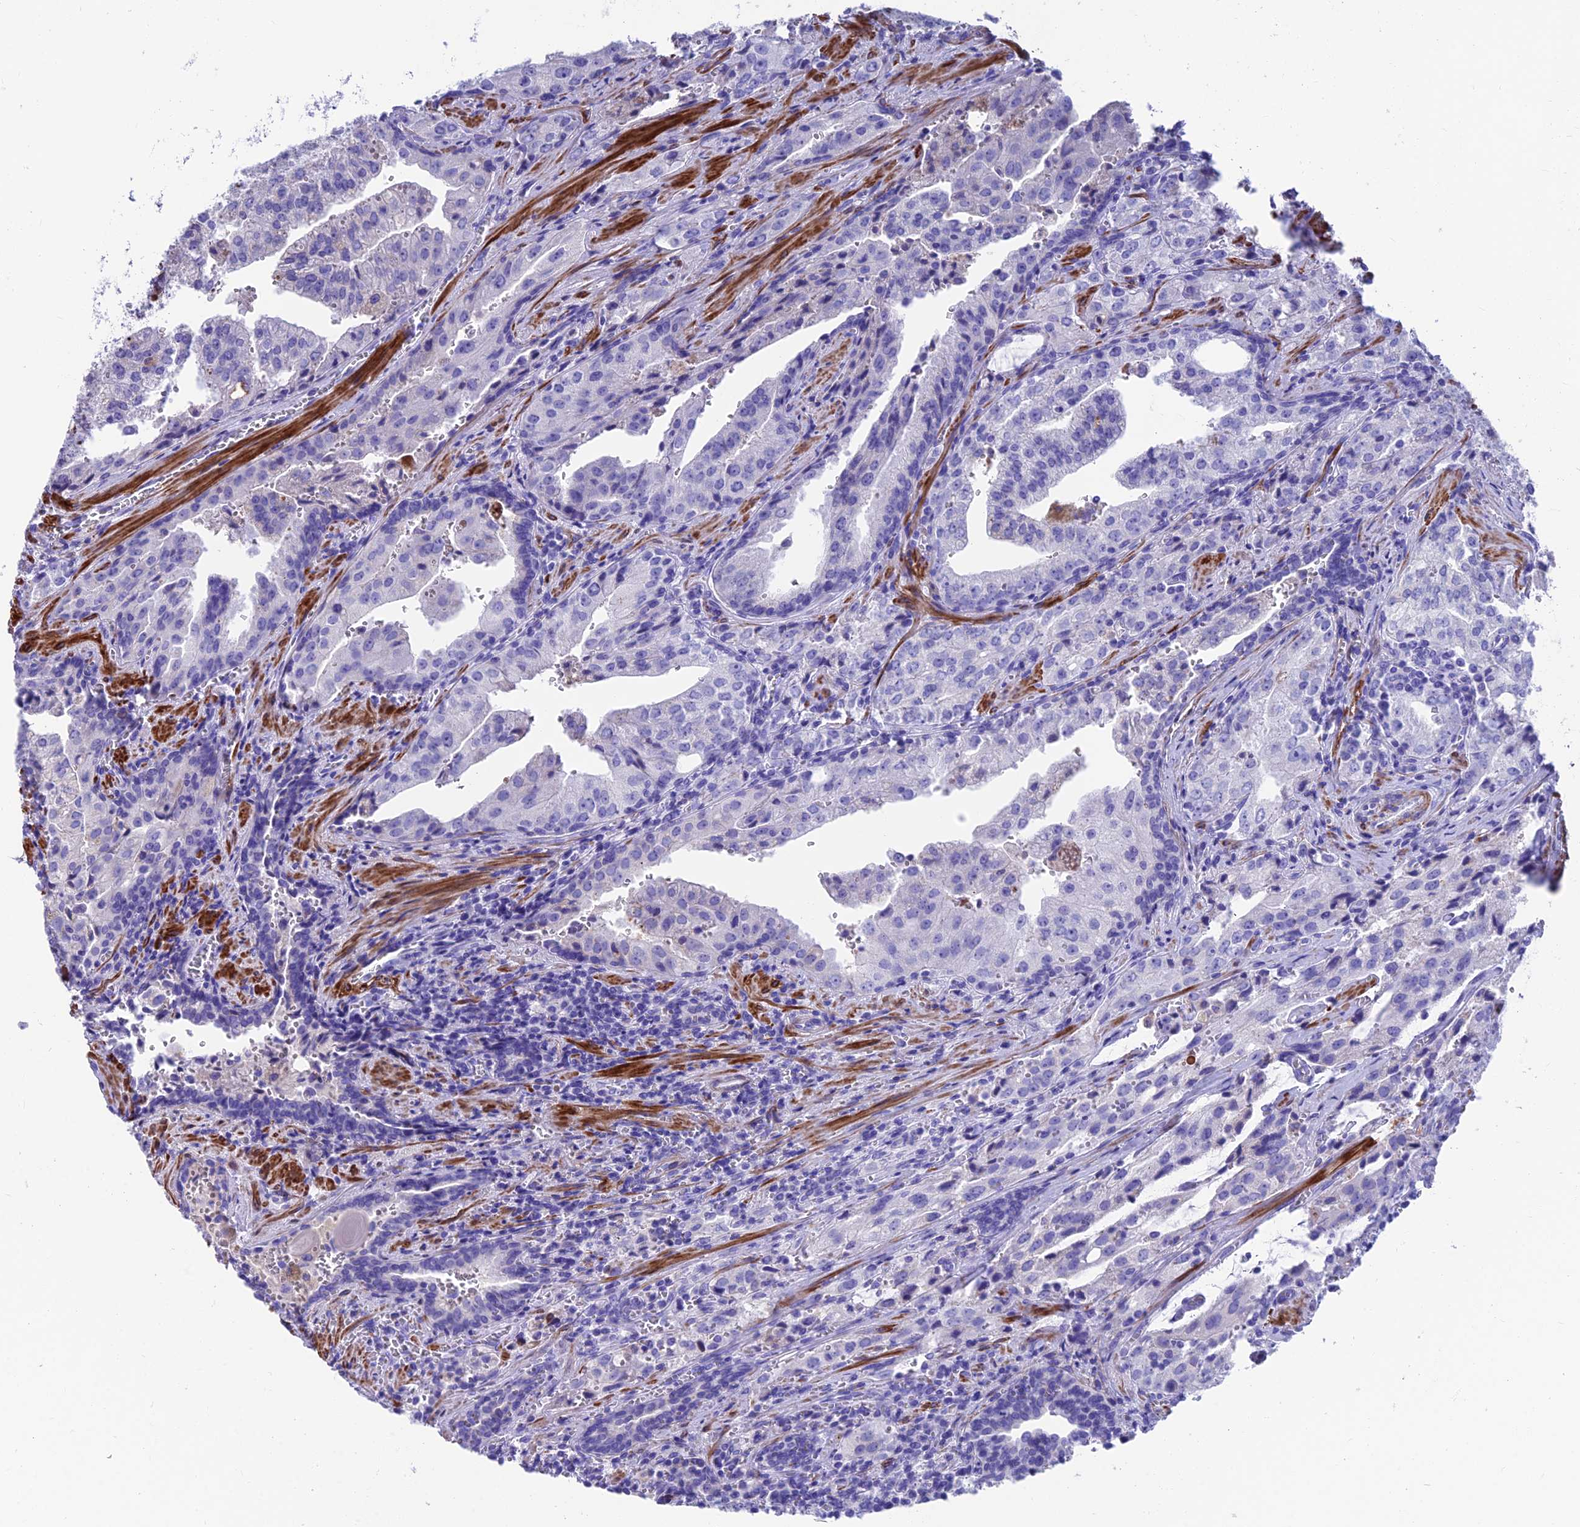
{"staining": {"intensity": "negative", "quantity": "none", "location": "none"}, "tissue": "prostate cancer", "cell_type": "Tumor cells", "image_type": "cancer", "snomed": [{"axis": "morphology", "description": "Adenocarcinoma, High grade"}, {"axis": "topography", "description": "Prostate"}], "caption": "Prostate high-grade adenocarcinoma stained for a protein using immunohistochemistry demonstrates no staining tumor cells.", "gene": "GNG11", "patient": {"sex": "male", "age": 68}}